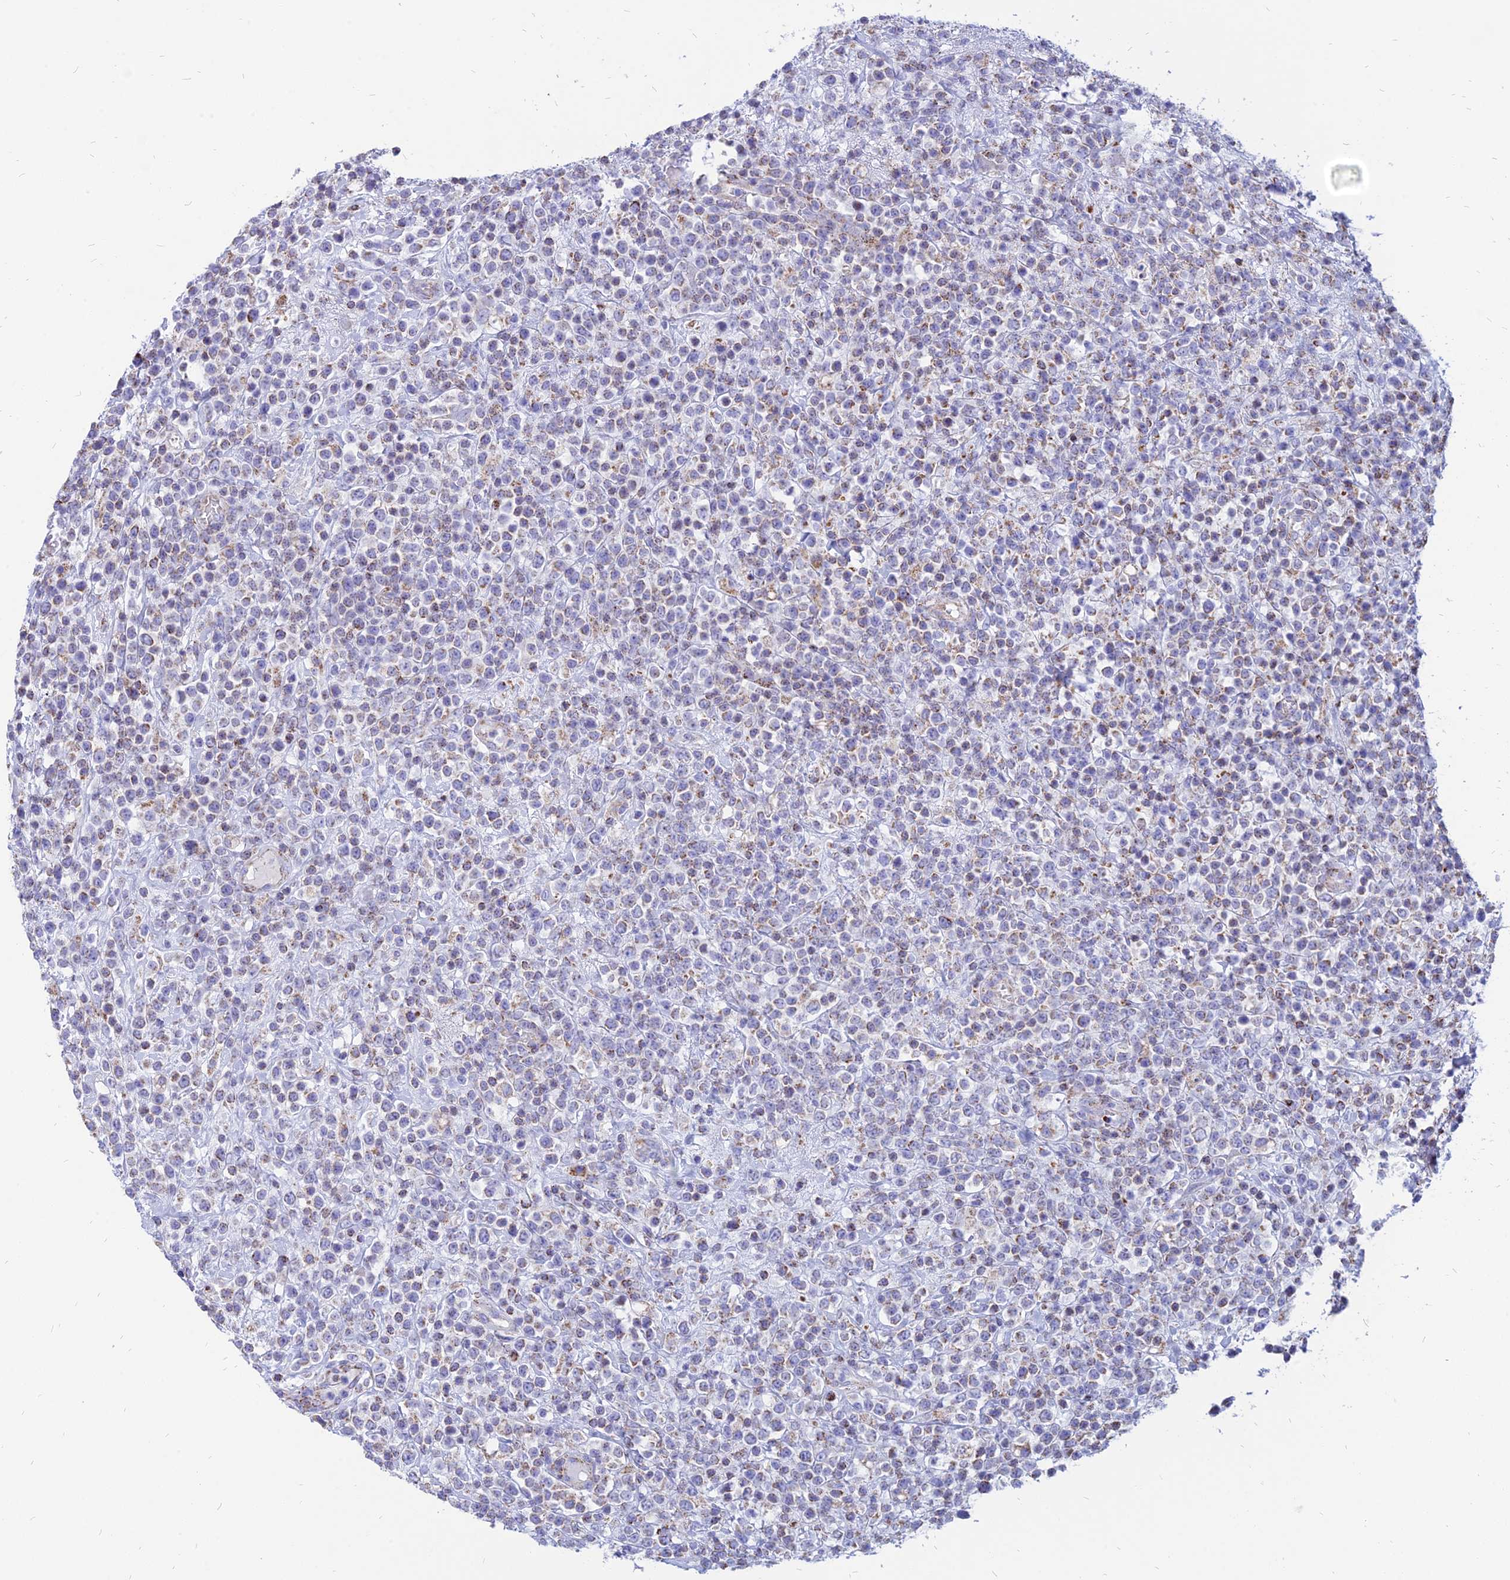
{"staining": {"intensity": "weak", "quantity": "25%-75%", "location": "cytoplasmic/membranous"}, "tissue": "lymphoma", "cell_type": "Tumor cells", "image_type": "cancer", "snomed": [{"axis": "morphology", "description": "Malignant lymphoma, non-Hodgkin's type, High grade"}, {"axis": "topography", "description": "Colon"}], "caption": "Immunohistochemical staining of human high-grade malignant lymphoma, non-Hodgkin's type reveals low levels of weak cytoplasmic/membranous staining in about 25%-75% of tumor cells. (DAB (3,3'-diaminobenzidine) IHC with brightfield microscopy, high magnification).", "gene": "PACC1", "patient": {"sex": "female", "age": 53}}